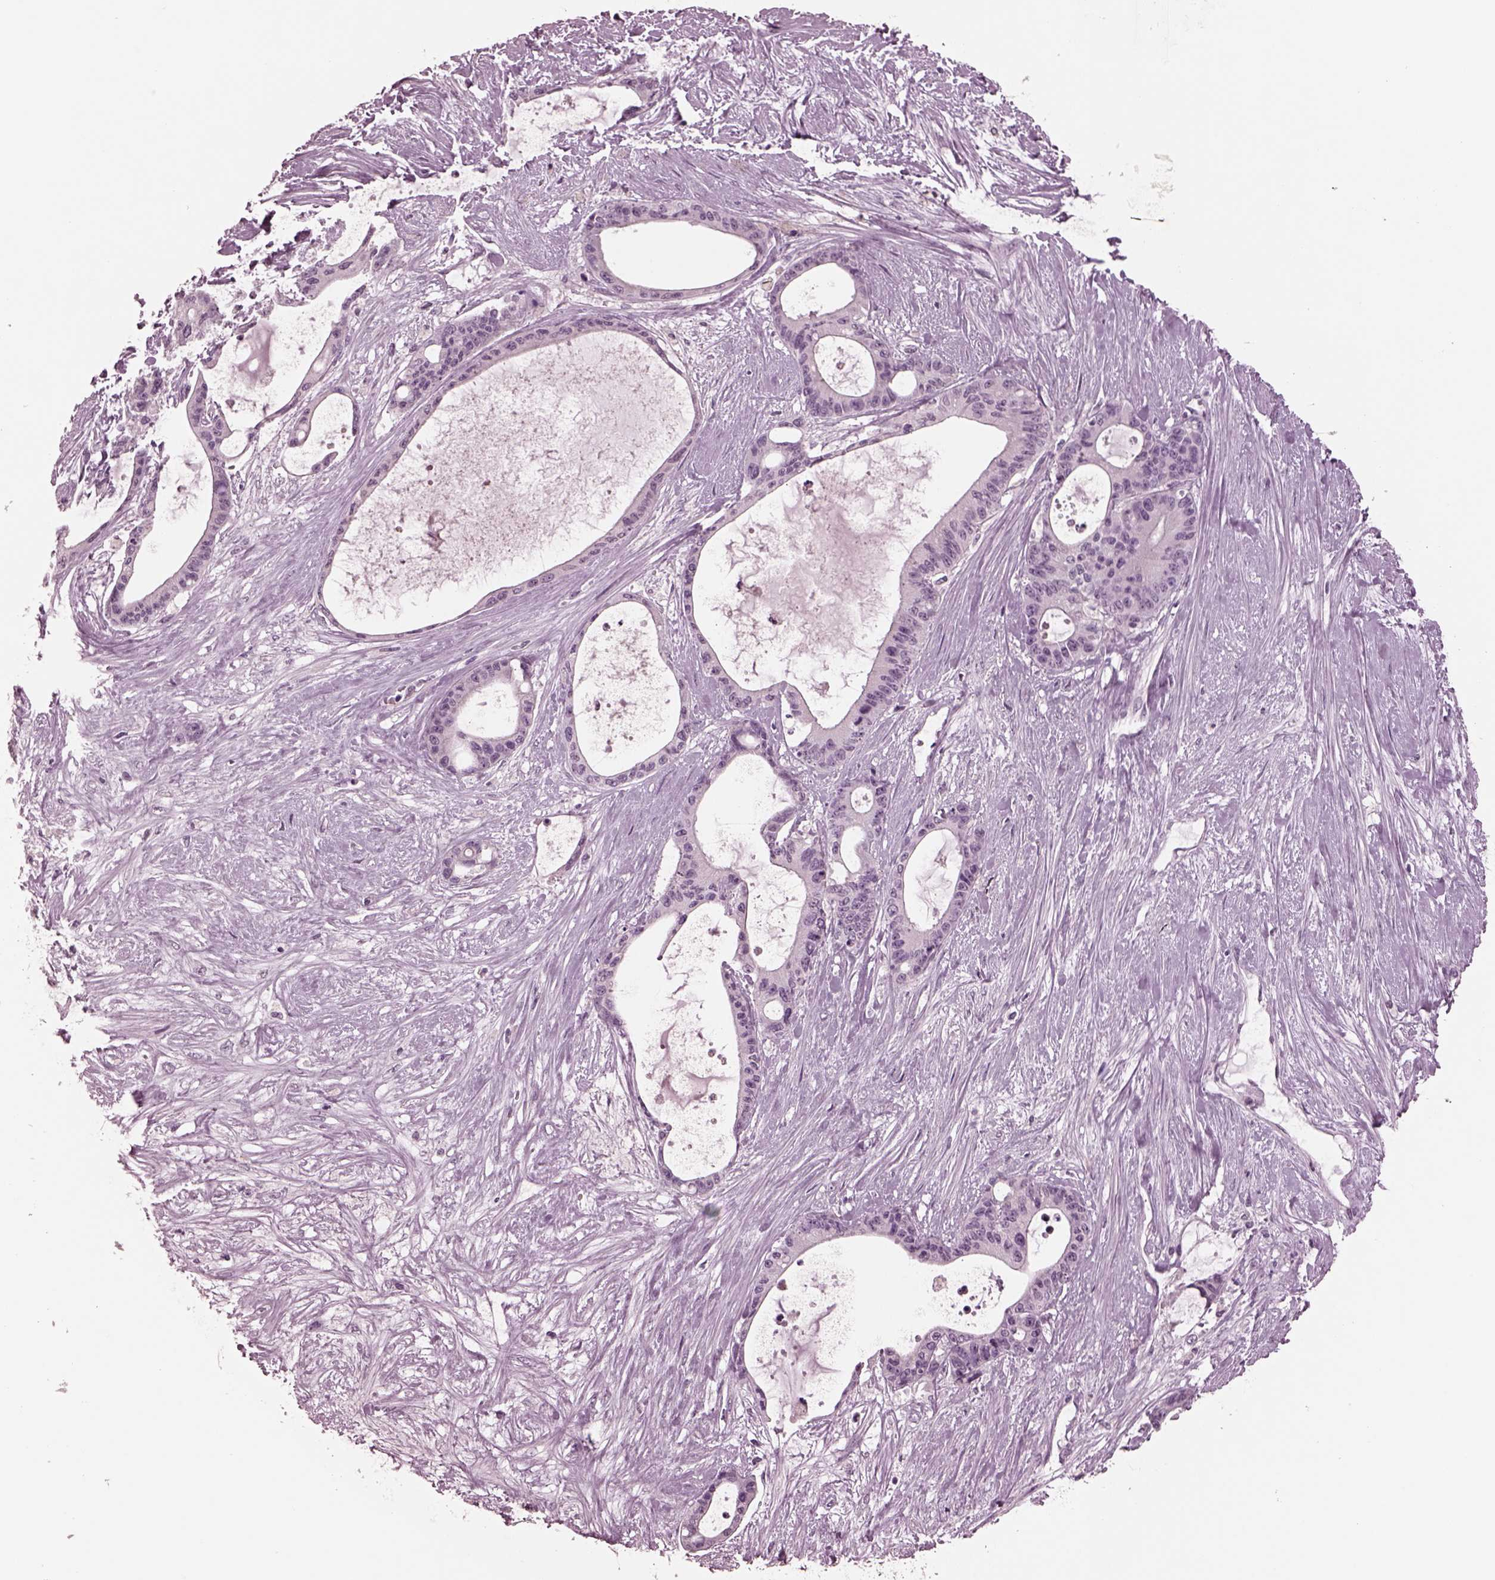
{"staining": {"intensity": "negative", "quantity": "none", "location": "none"}, "tissue": "liver cancer", "cell_type": "Tumor cells", "image_type": "cancer", "snomed": [{"axis": "morphology", "description": "Normal tissue, NOS"}, {"axis": "morphology", "description": "Cholangiocarcinoma"}, {"axis": "topography", "description": "Liver"}, {"axis": "topography", "description": "Peripheral nerve tissue"}], "caption": "Immunohistochemistry histopathology image of neoplastic tissue: human liver cholangiocarcinoma stained with DAB (3,3'-diaminobenzidine) shows no significant protein staining in tumor cells. (DAB (3,3'-diaminobenzidine) IHC, high magnification).", "gene": "MIB2", "patient": {"sex": "female", "age": 73}}